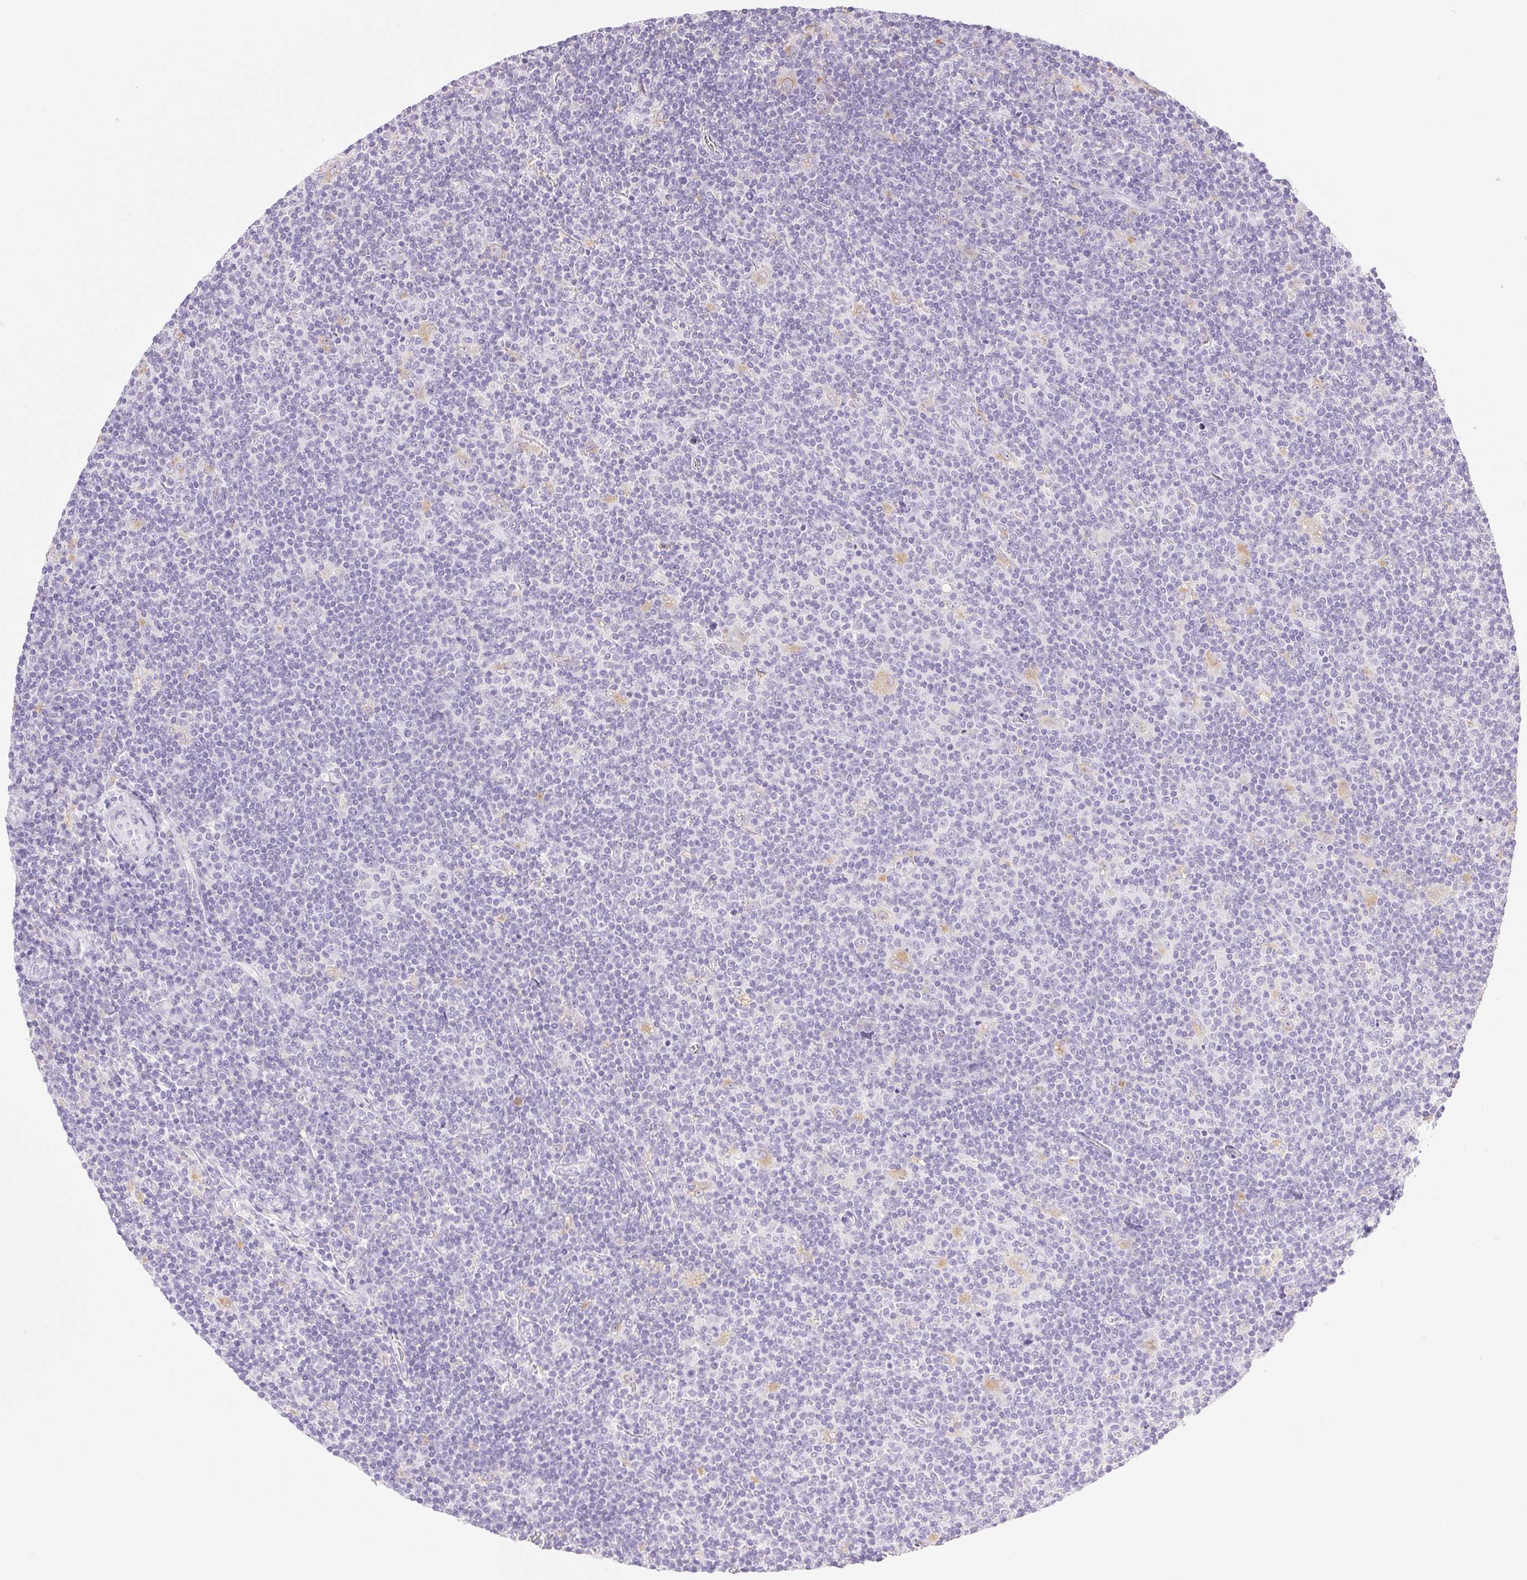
{"staining": {"intensity": "weak", "quantity": "<25%", "location": "cytoplasmic/membranous"}, "tissue": "lymphoma", "cell_type": "Tumor cells", "image_type": "cancer", "snomed": [{"axis": "morphology", "description": "Hodgkin's disease, NOS"}, {"axis": "topography", "description": "Lymph node"}], "caption": "Immunohistochemical staining of human lymphoma exhibits no significant staining in tumor cells.", "gene": "ATP6V1G3", "patient": {"sex": "male", "age": 40}}